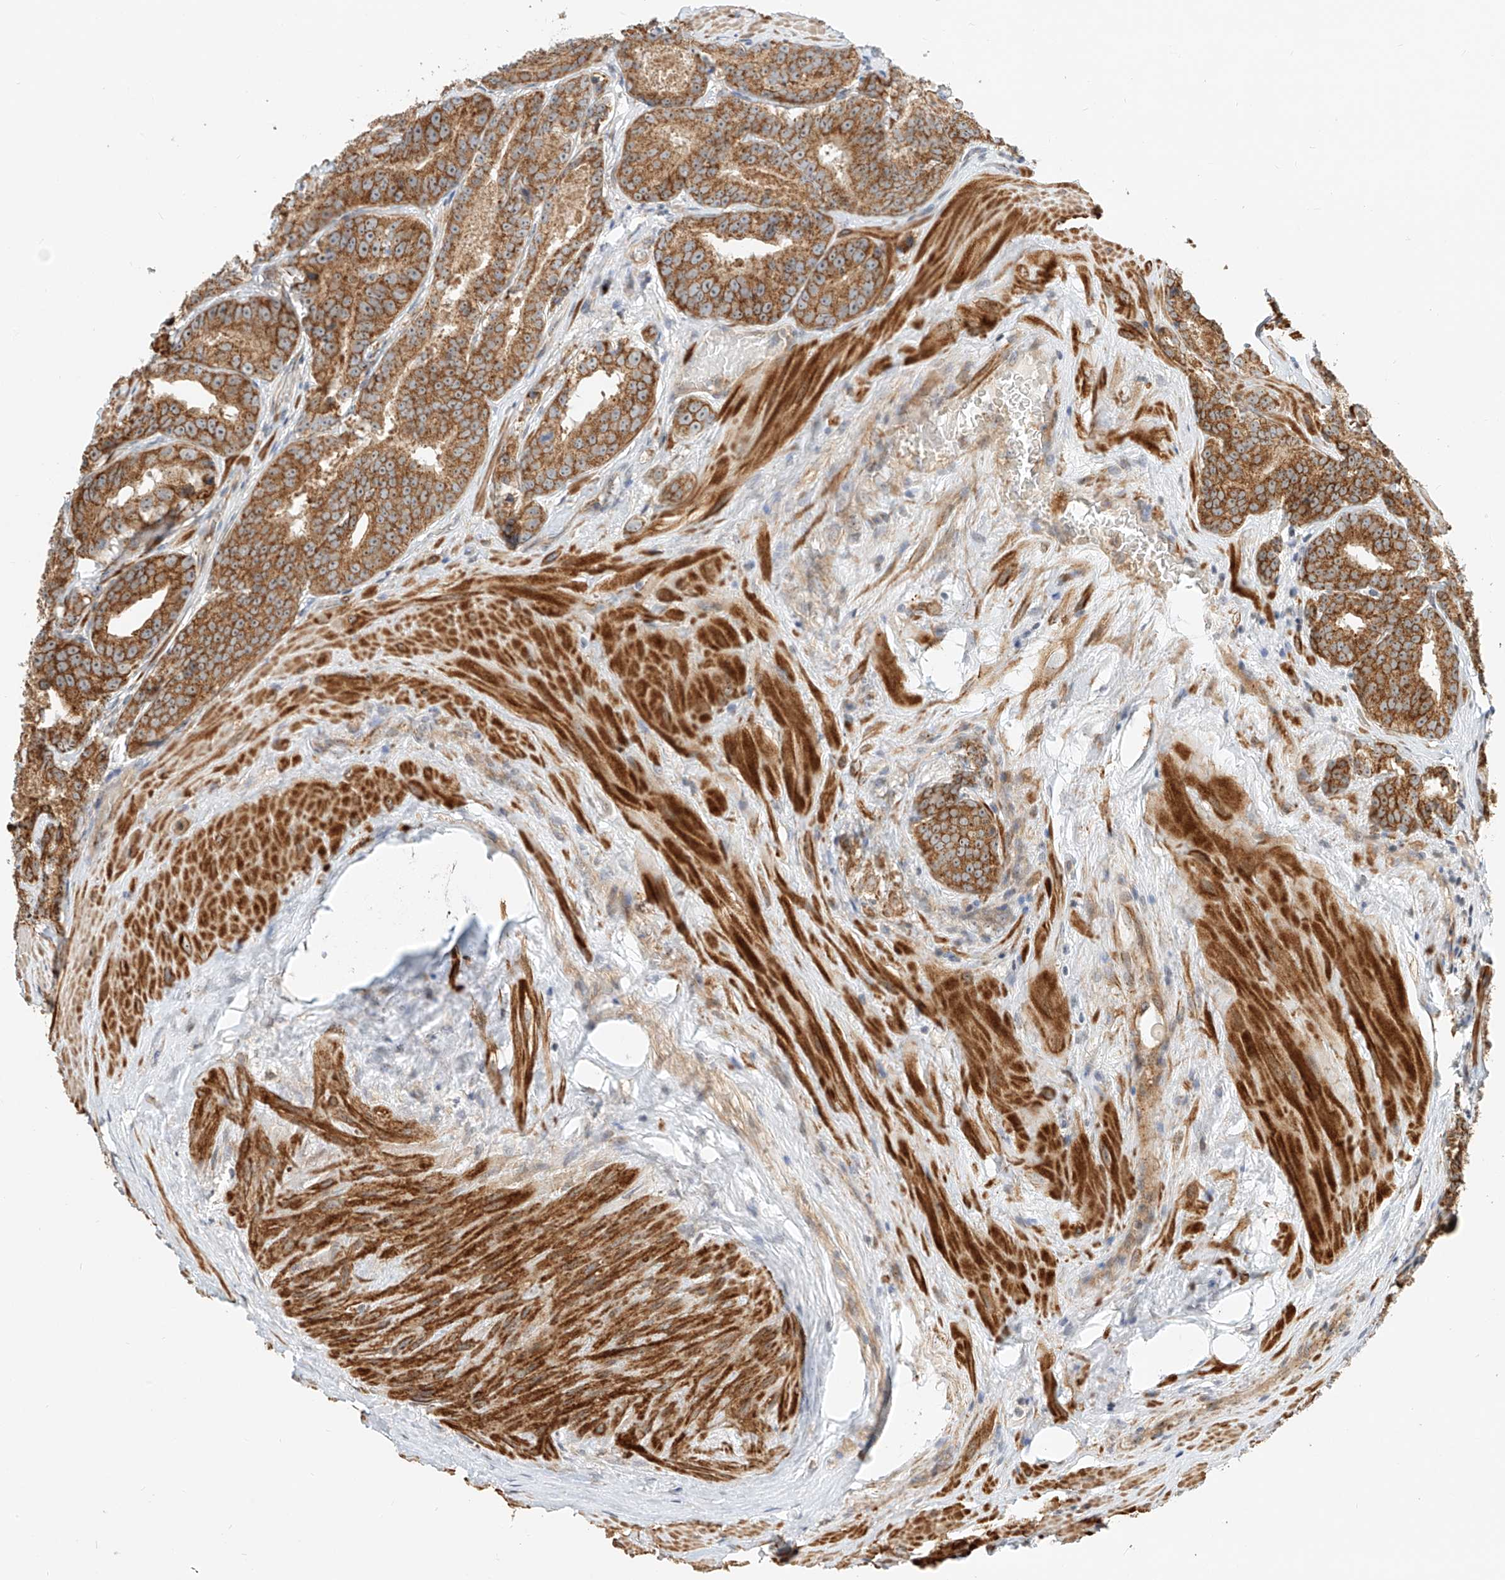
{"staining": {"intensity": "strong", "quantity": ">75%", "location": "cytoplasmic/membranous,nuclear"}, "tissue": "prostate cancer", "cell_type": "Tumor cells", "image_type": "cancer", "snomed": [{"axis": "morphology", "description": "Adenocarcinoma, High grade"}, {"axis": "topography", "description": "Prostate"}], "caption": "There is high levels of strong cytoplasmic/membranous and nuclear staining in tumor cells of prostate cancer, as demonstrated by immunohistochemical staining (brown color).", "gene": "CPAMD8", "patient": {"sex": "male", "age": 57}}